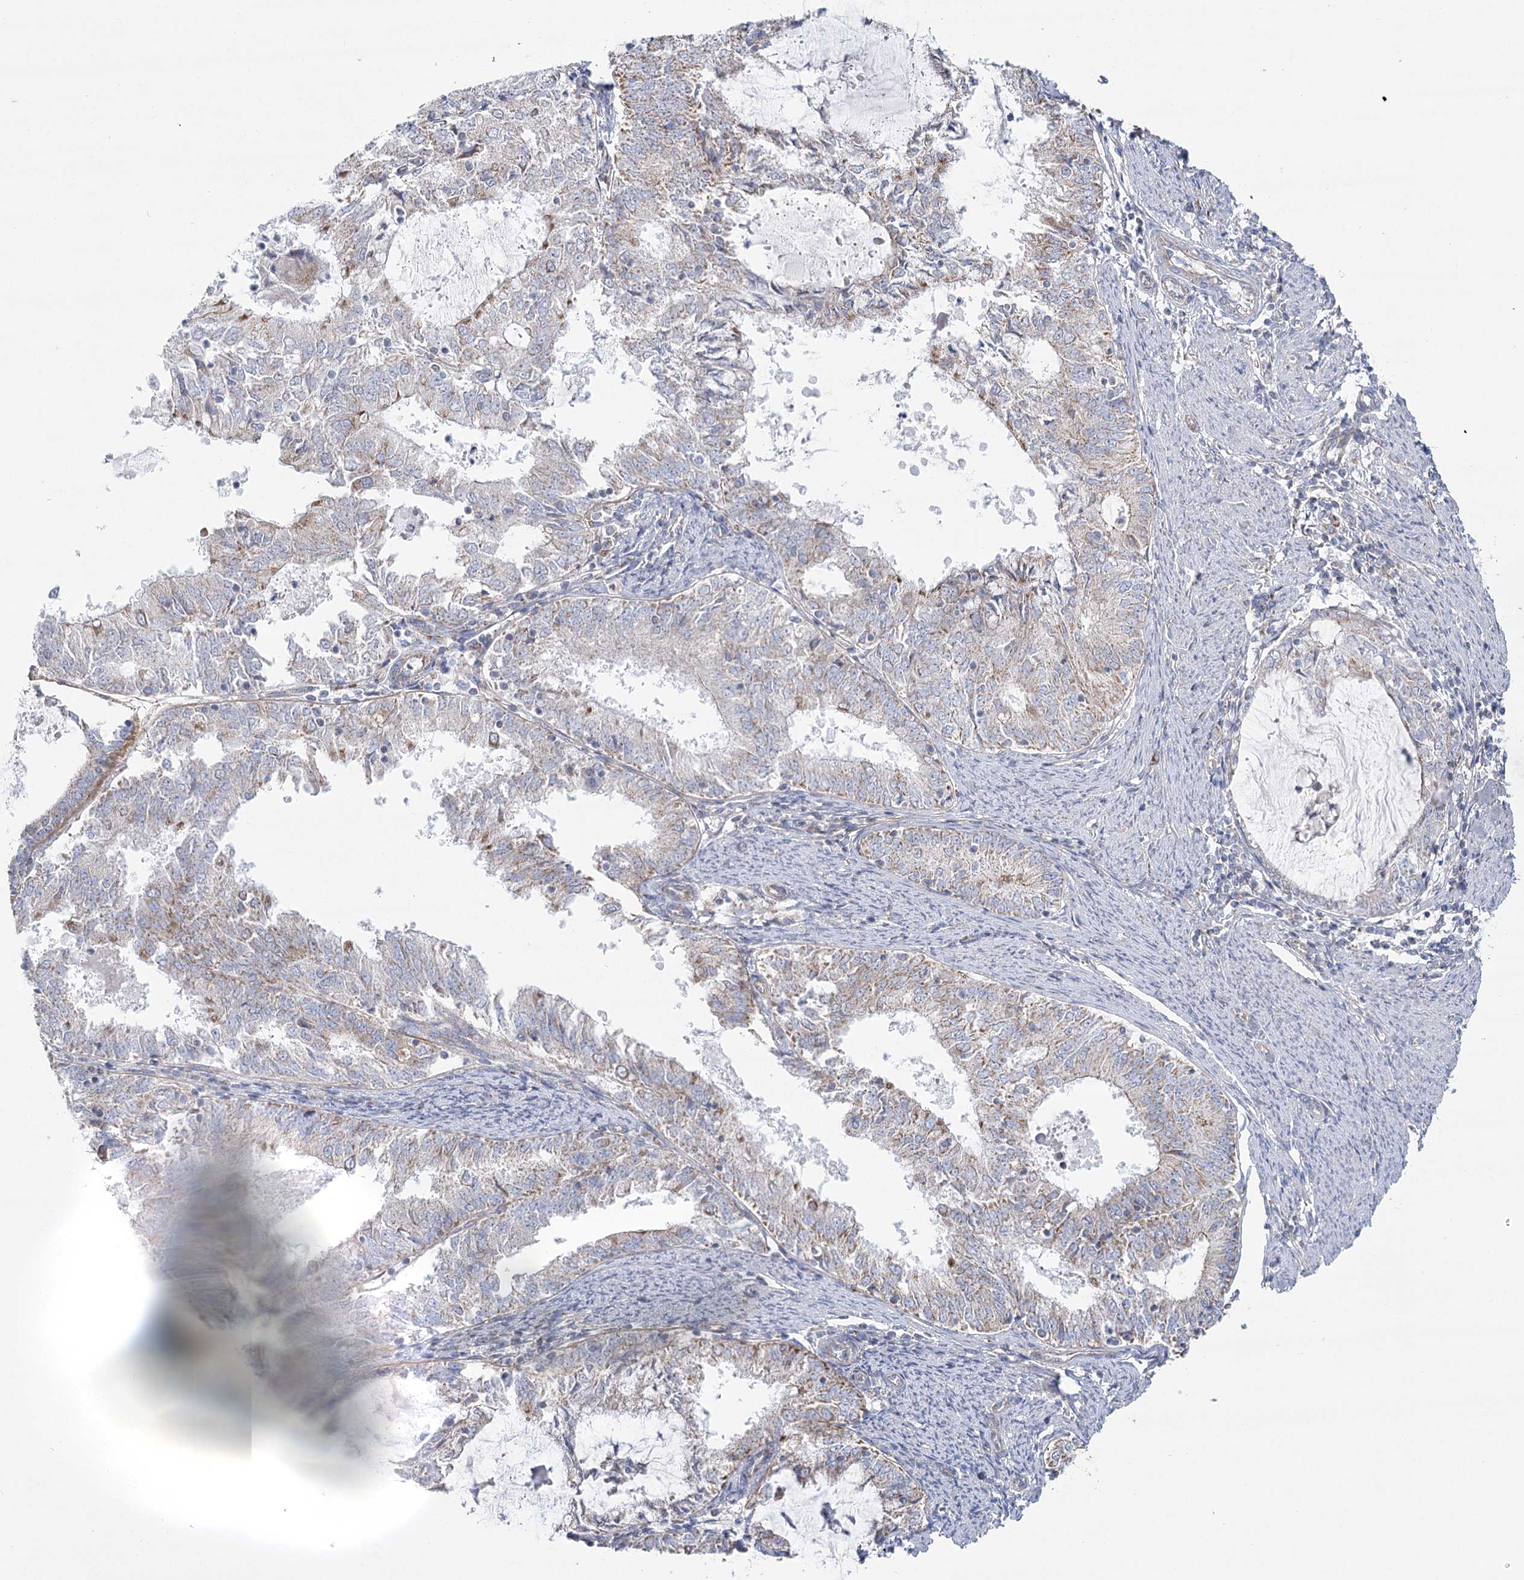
{"staining": {"intensity": "weak", "quantity": "<25%", "location": "cytoplasmic/membranous"}, "tissue": "endometrial cancer", "cell_type": "Tumor cells", "image_type": "cancer", "snomed": [{"axis": "morphology", "description": "Adenocarcinoma, NOS"}, {"axis": "topography", "description": "Endometrium"}], "caption": "Endometrial adenocarcinoma was stained to show a protein in brown. There is no significant staining in tumor cells.", "gene": "SNX7", "patient": {"sex": "female", "age": 57}}